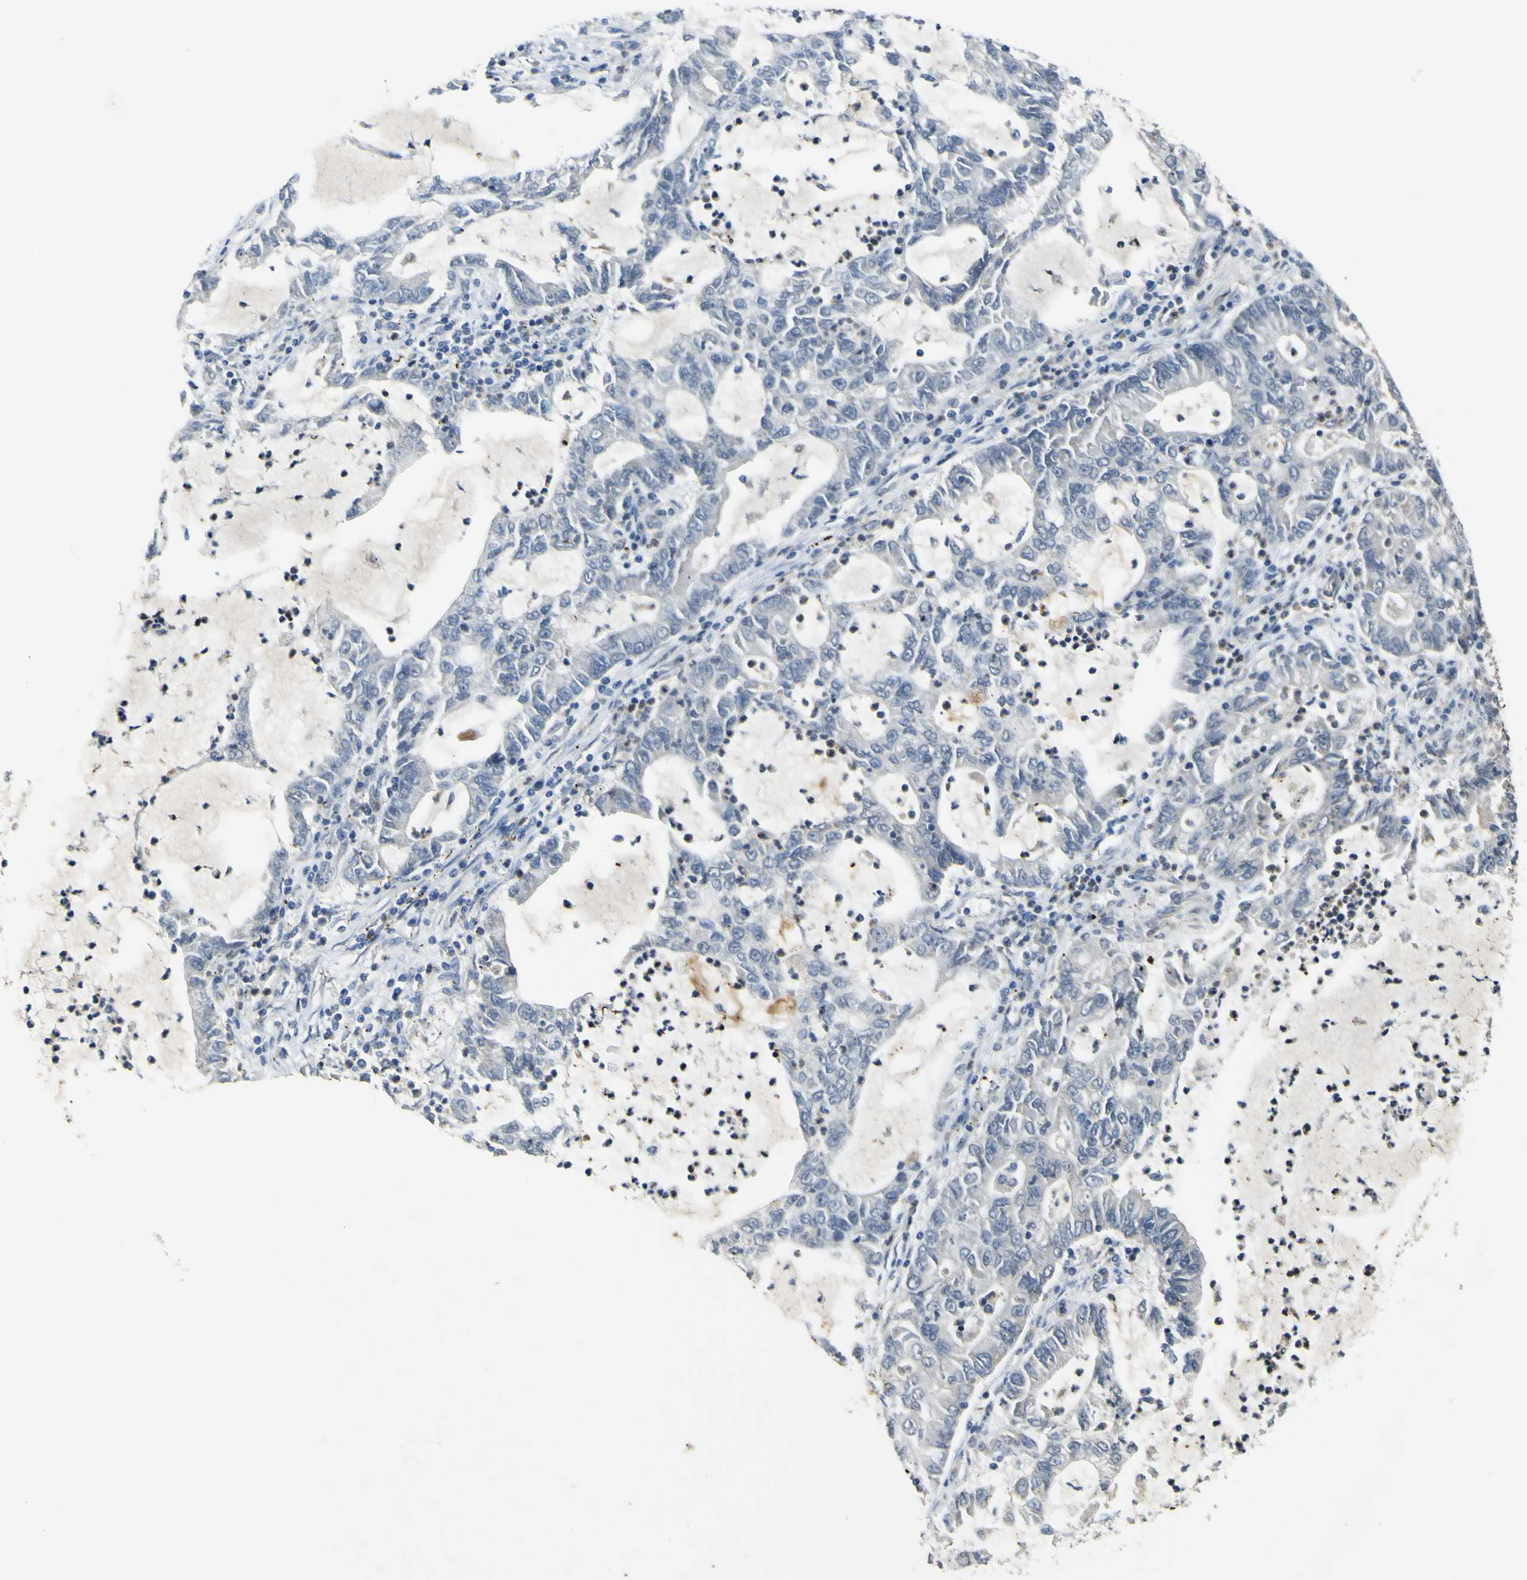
{"staining": {"intensity": "negative", "quantity": "none", "location": "none"}, "tissue": "lung cancer", "cell_type": "Tumor cells", "image_type": "cancer", "snomed": [{"axis": "morphology", "description": "Adenocarcinoma, NOS"}, {"axis": "topography", "description": "Lung"}], "caption": "The image shows no staining of tumor cells in adenocarcinoma (lung). (Stains: DAB immunohistochemistry (IHC) with hematoxylin counter stain, Microscopy: brightfield microscopy at high magnification).", "gene": "LDLR", "patient": {"sex": "female", "age": 51}}